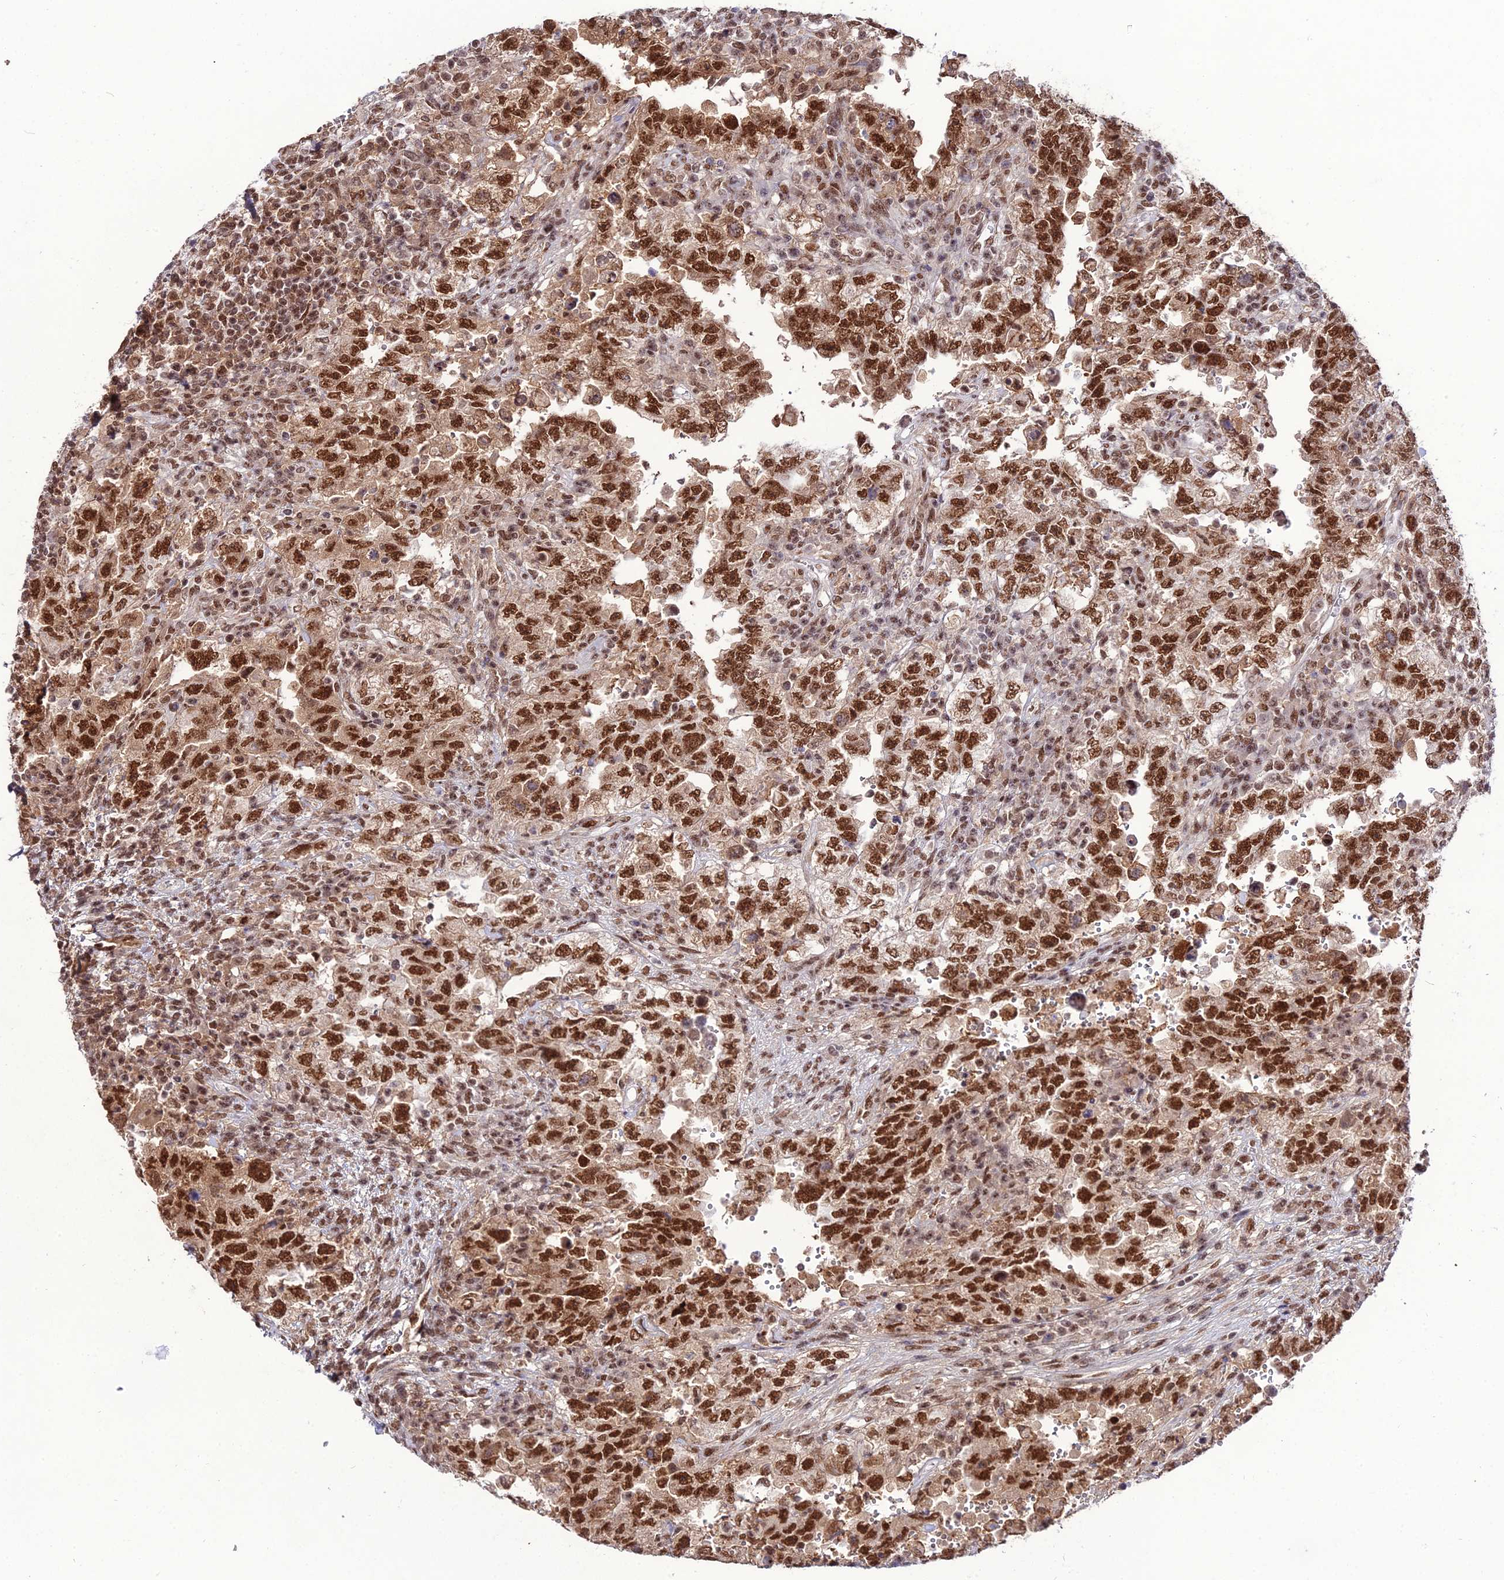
{"staining": {"intensity": "strong", "quantity": ">75%", "location": "nuclear"}, "tissue": "testis cancer", "cell_type": "Tumor cells", "image_type": "cancer", "snomed": [{"axis": "morphology", "description": "Carcinoma, Embryonal, NOS"}, {"axis": "topography", "description": "Testis"}], "caption": "Tumor cells display strong nuclear expression in about >75% of cells in embryonal carcinoma (testis).", "gene": "RBM12", "patient": {"sex": "male", "age": 26}}